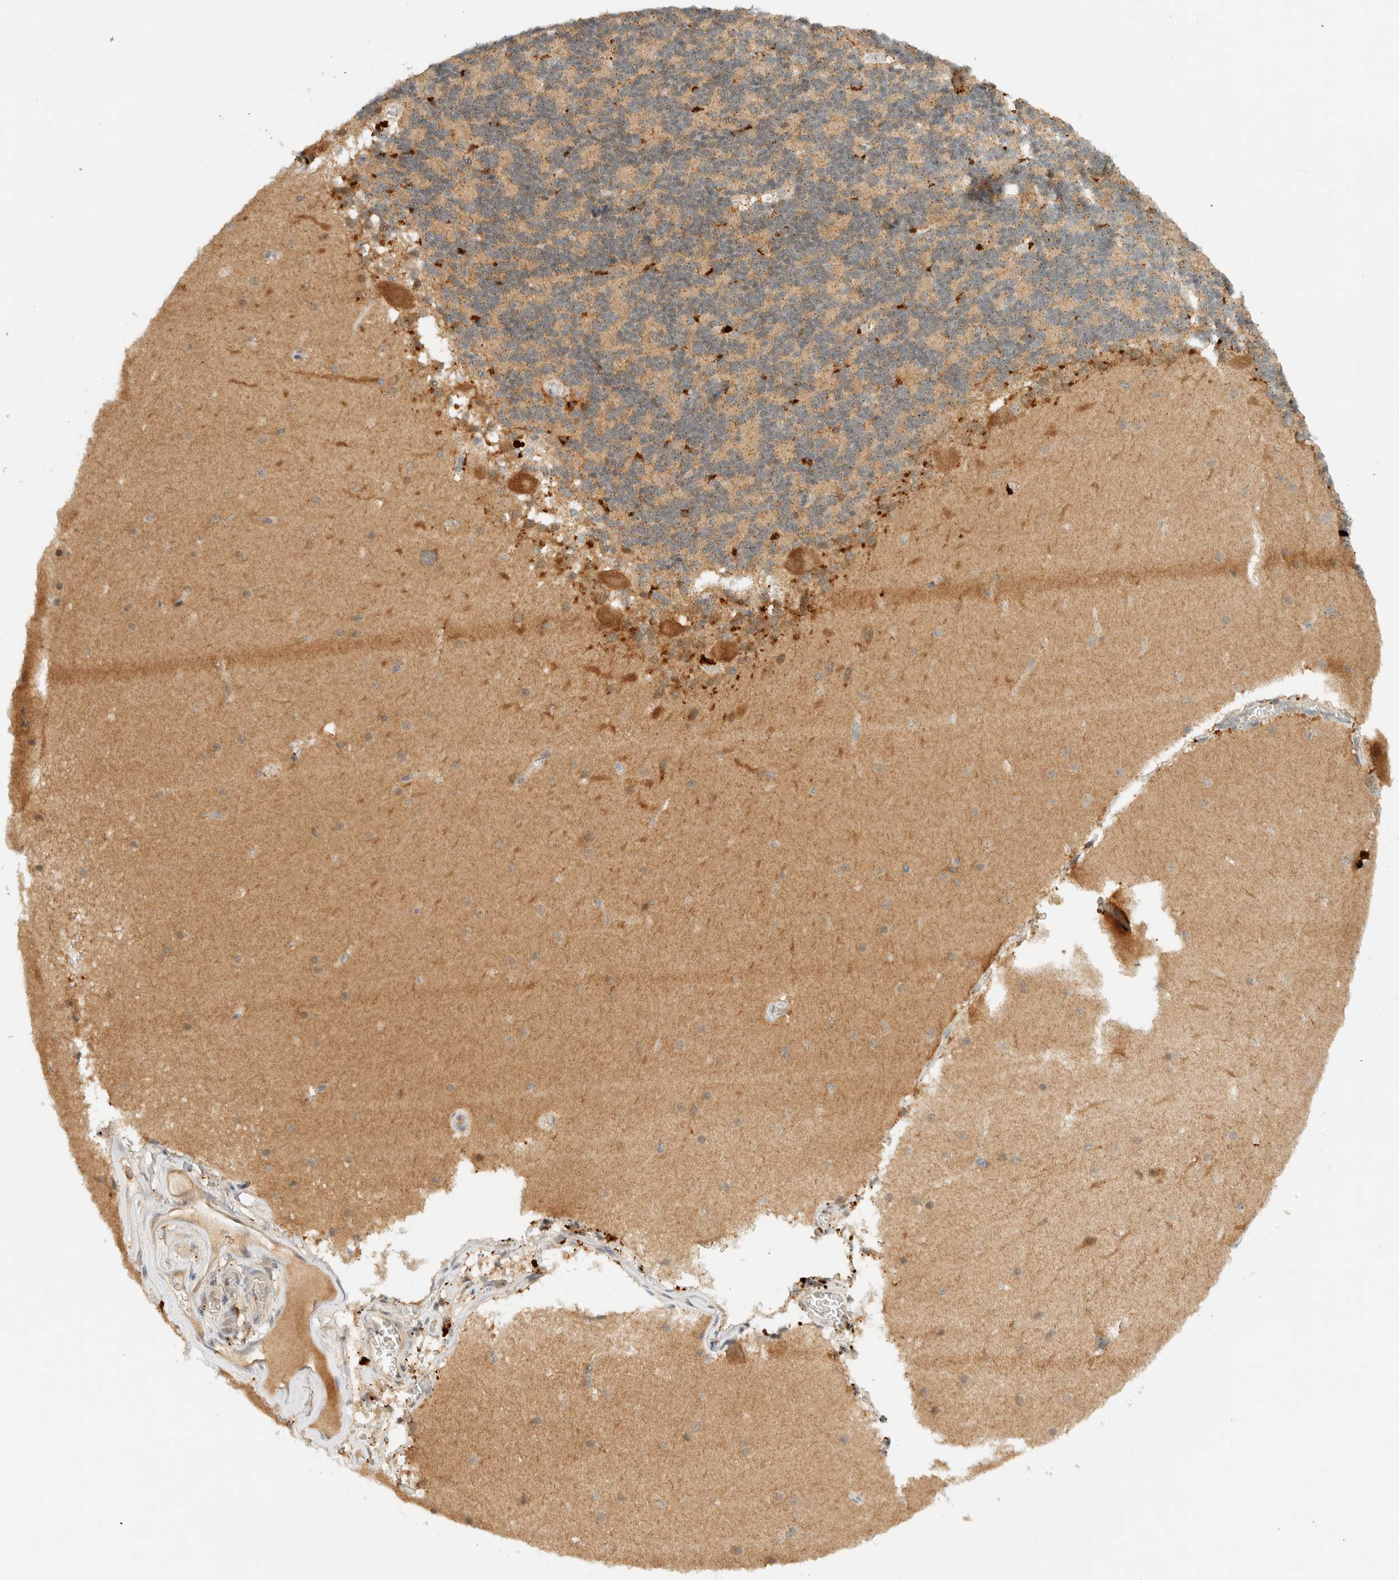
{"staining": {"intensity": "weak", "quantity": "<25%", "location": "cytoplasmic/membranous"}, "tissue": "cerebellum", "cell_type": "Cells in granular layer", "image_type": "normal", "snomed": [{"axis": "morphology", "description": "Normal tissue, NOS"}, {"axis": "topography", "description": "Cerebellum"}], "caption": "A high-resolution micrograph shows IHC staining of normal cerebellum, which reveals no significant positivity in cells in granular layer.", "gene": "KIFAP3", "patient": {"sex": "female", "age": 19}}